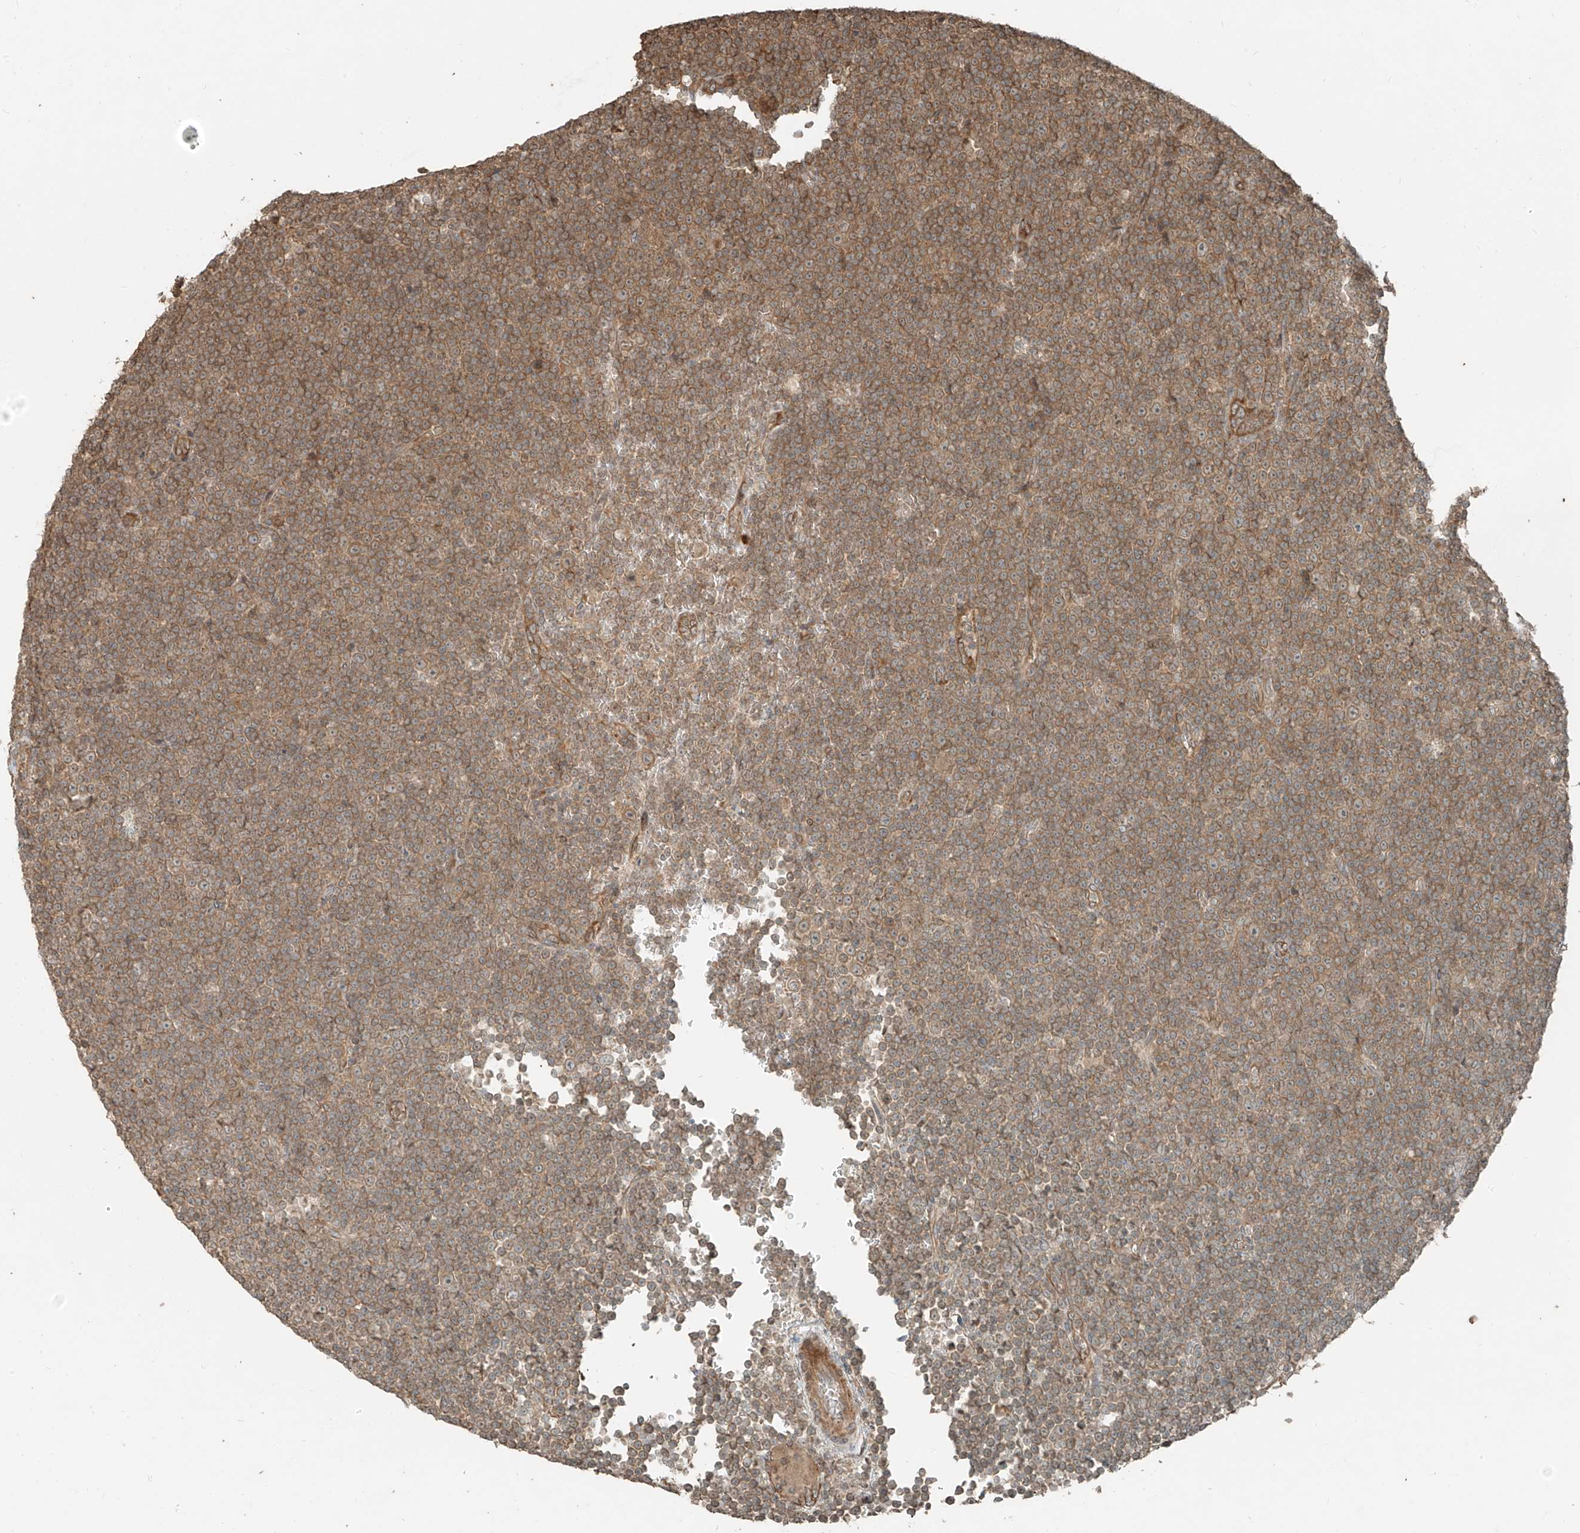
{"staining": {"intensity": "moderate", "quantity": ">75%", "location": "cytoplasmic/membranous"}, "tissue": "lymphoma", "cell_type": "Tumor cells", "image_type": "cancer", "snomed": [{"axis": "morphology", "description": "Malignant lymphoma, non-Hodgkin's type, Low grade"}, {"axis": "topography", "description": "Lymph node"}], "caption": "This micrograph reveals IHC staining of human lymphoma, with medium moderate cytoplasmic/membranous expression in approximately >75% of tumor cells.", "gene": "ANKZF1", "patient": {"sex": "female", "age": 67}}